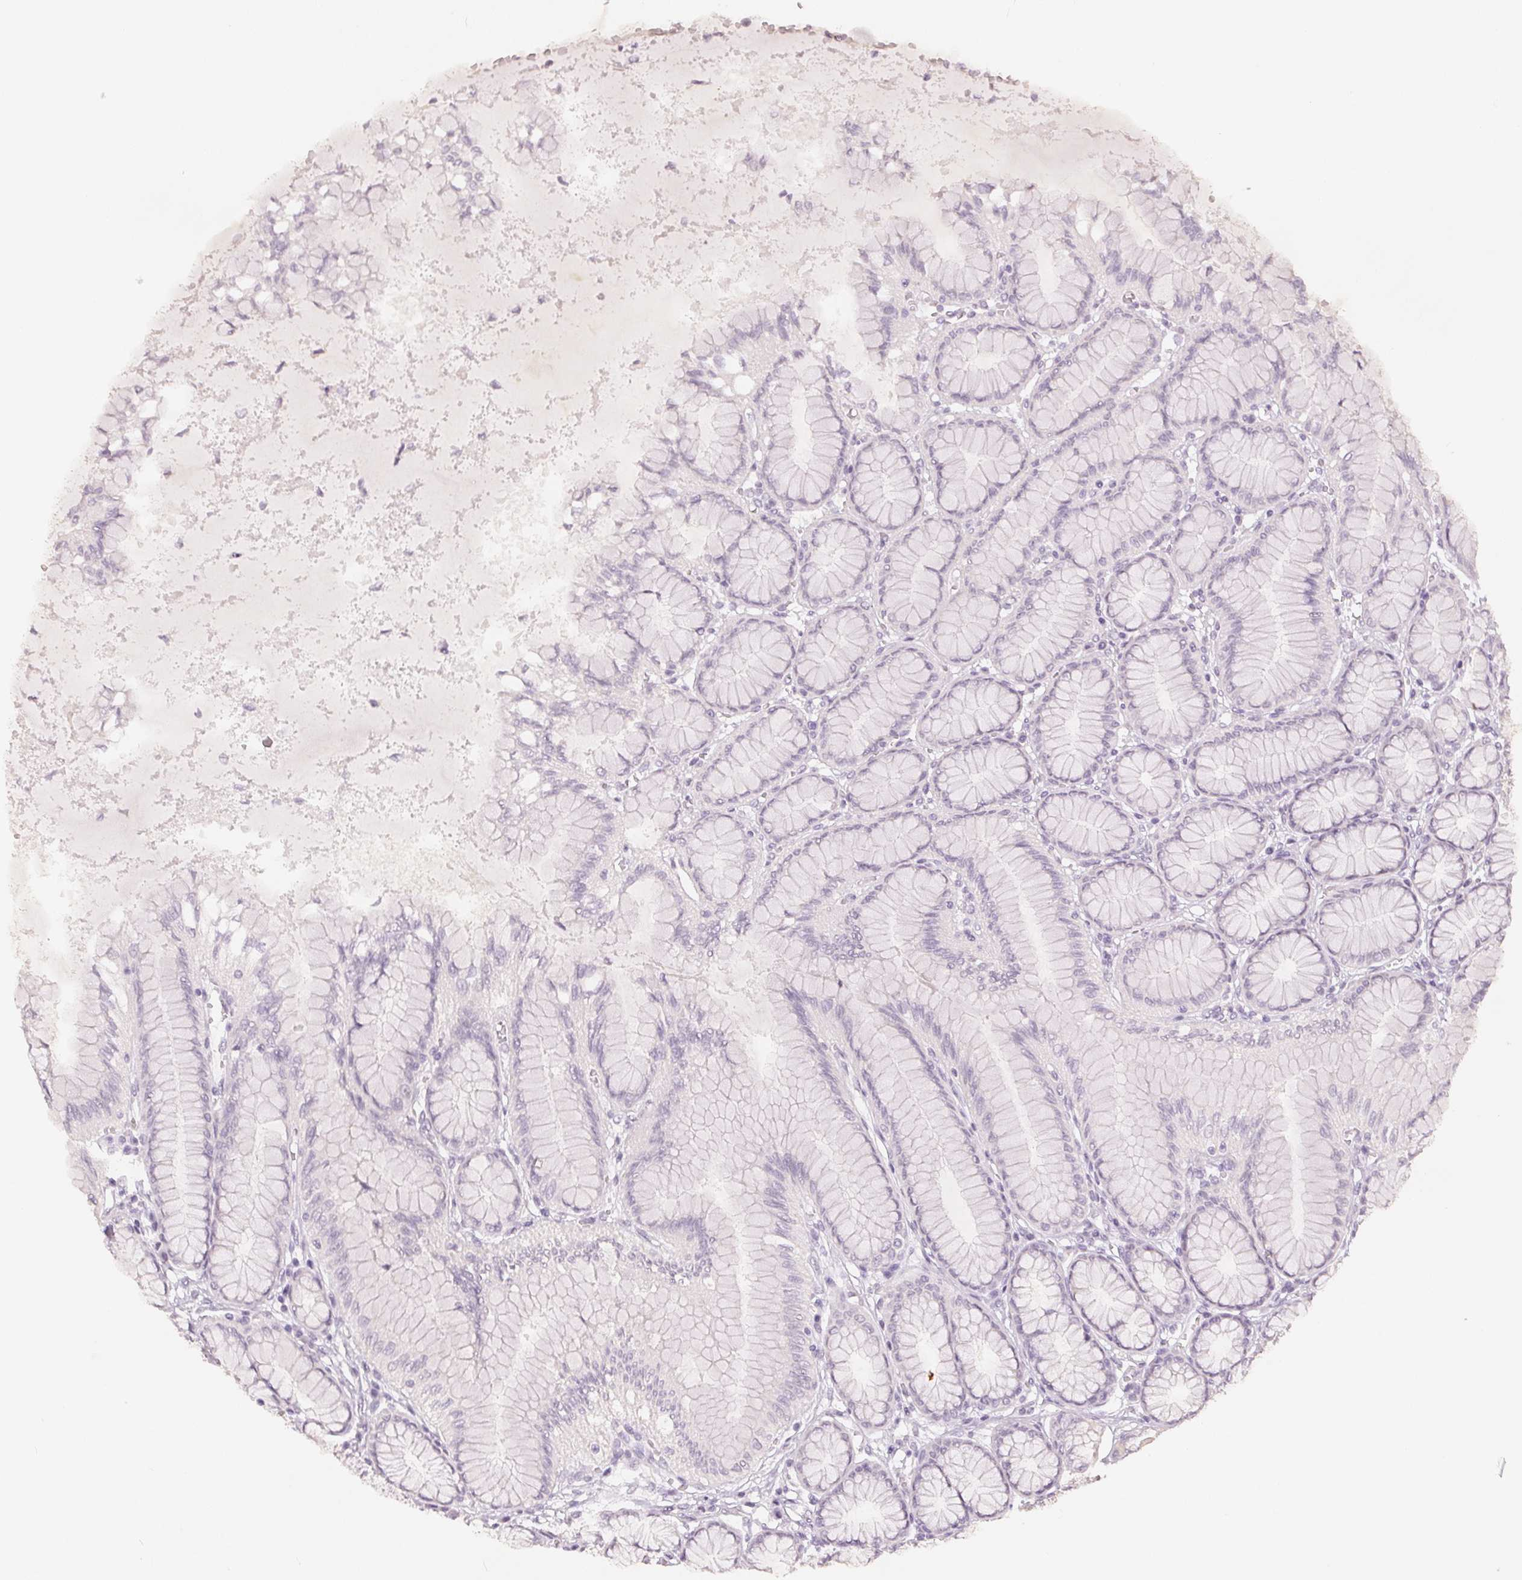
{"staining": {"intensity": "negative", "quantity": "none", "location": "none"}, "tissue": "stomach", "cell_type": "Glandular cells", "image_type": "normal", "snomed": [{"axis": "morphology", "description": "Normal tissue, NOS"}, {"axis": "topography", "description": "Stomach"}, {"axis": "topography", "description": "Stomach, lower"}], "caption": "Immunohistochemical staining of benign human stomach reveals no significant expression in glandular cells.", "gene": "SLC27A5", "patient": {"sex": "male", "age": 76}}